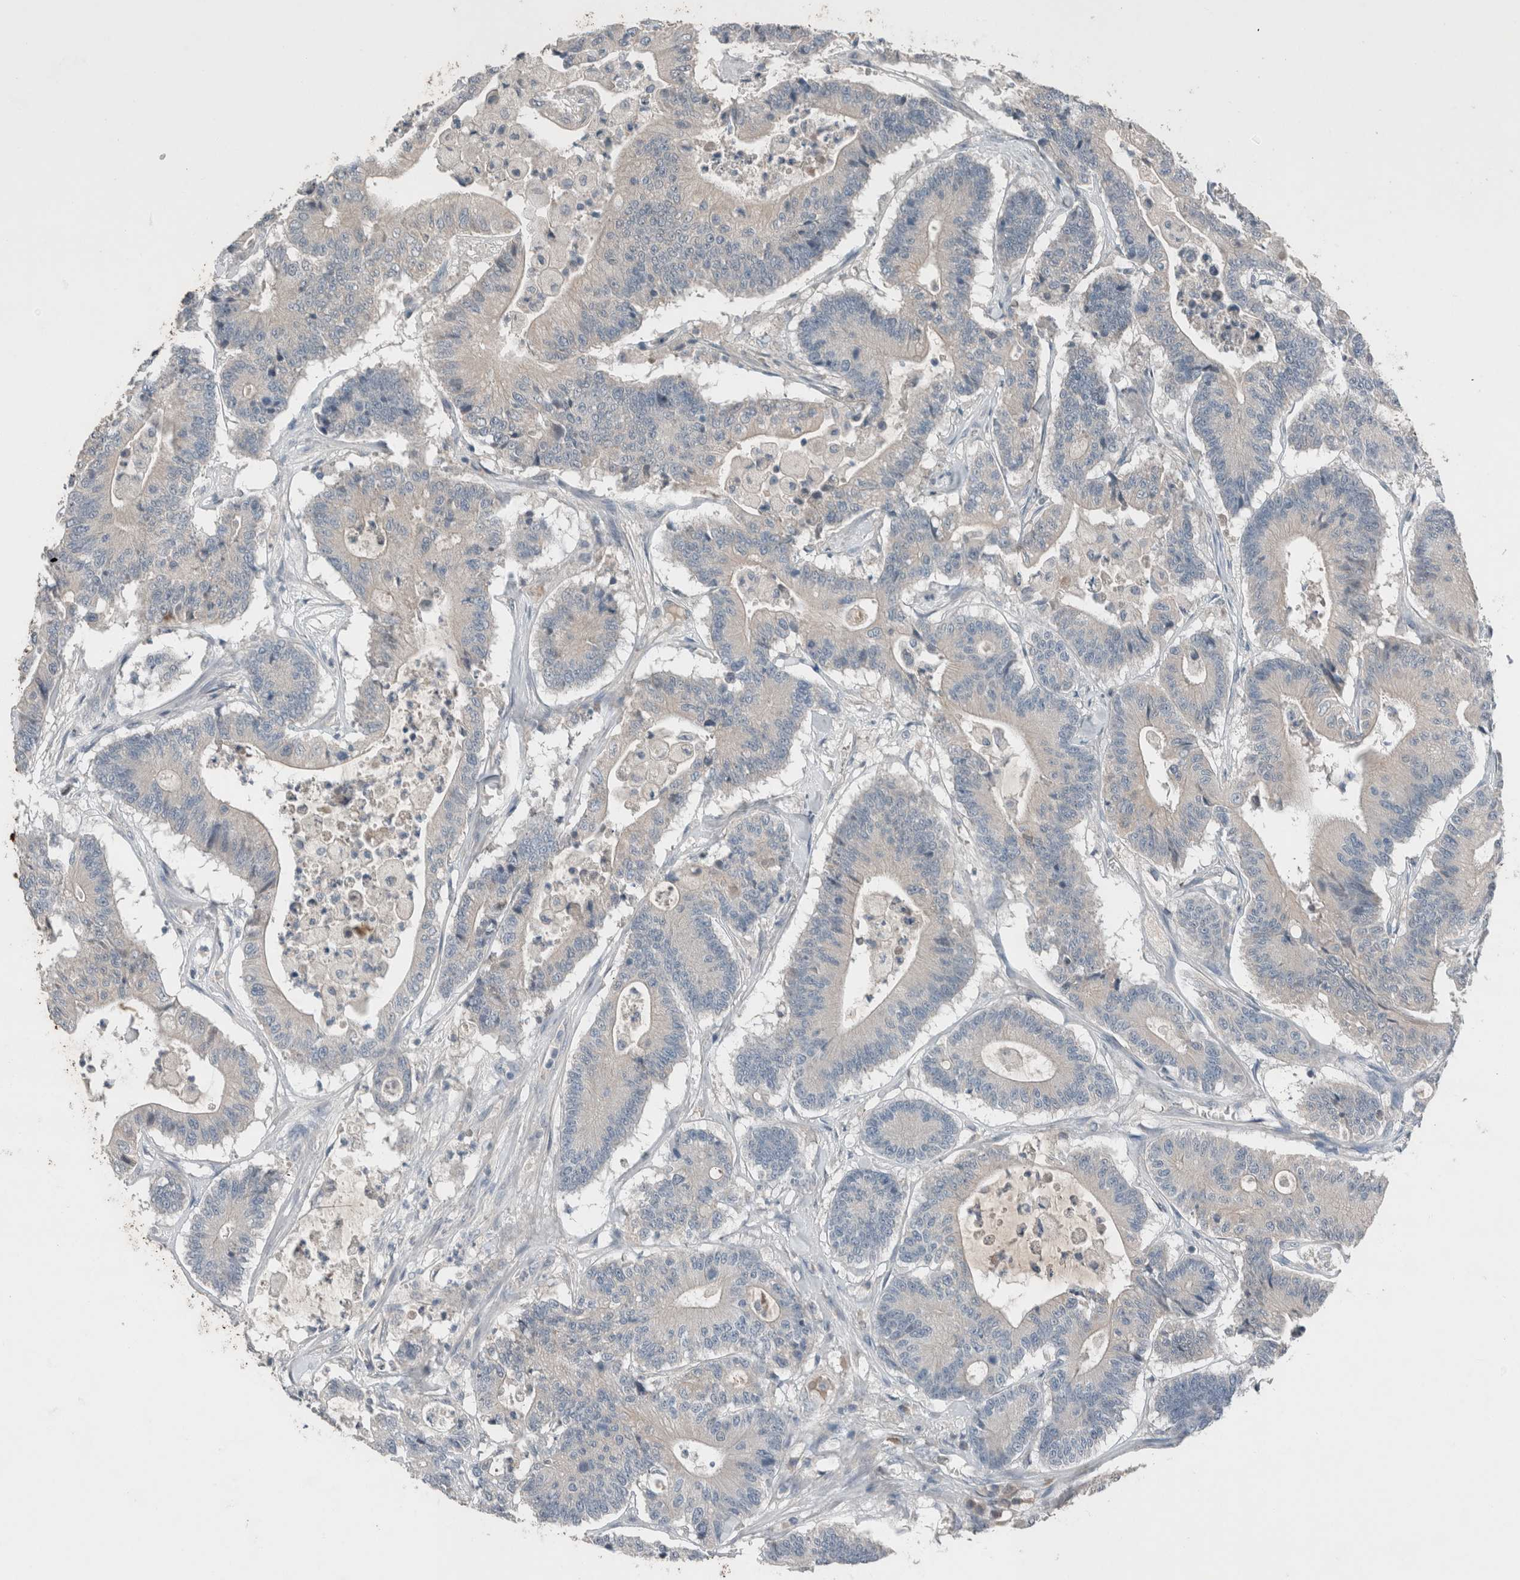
{"staining": {"intensity": "negative", "quantity": "none", "location": "none"}, "tissue": "colorectal cancer", "cell_type": "Tumor cells", "image_type": "cancer", "snomed": [{"axis": "morphology", "description": "Adenocarcinoma, NOS"}, {"axis": "topography", "description": "Colon"}], "caption": "DAB immunohistochemical staining of colorectal cancer (adenocarcinoma) demonstrates no significant positivity in tumor cells. Nuclei are stained in blue.", "gene": "UGCG", "patient": {"sex": "female", "age": 84}}